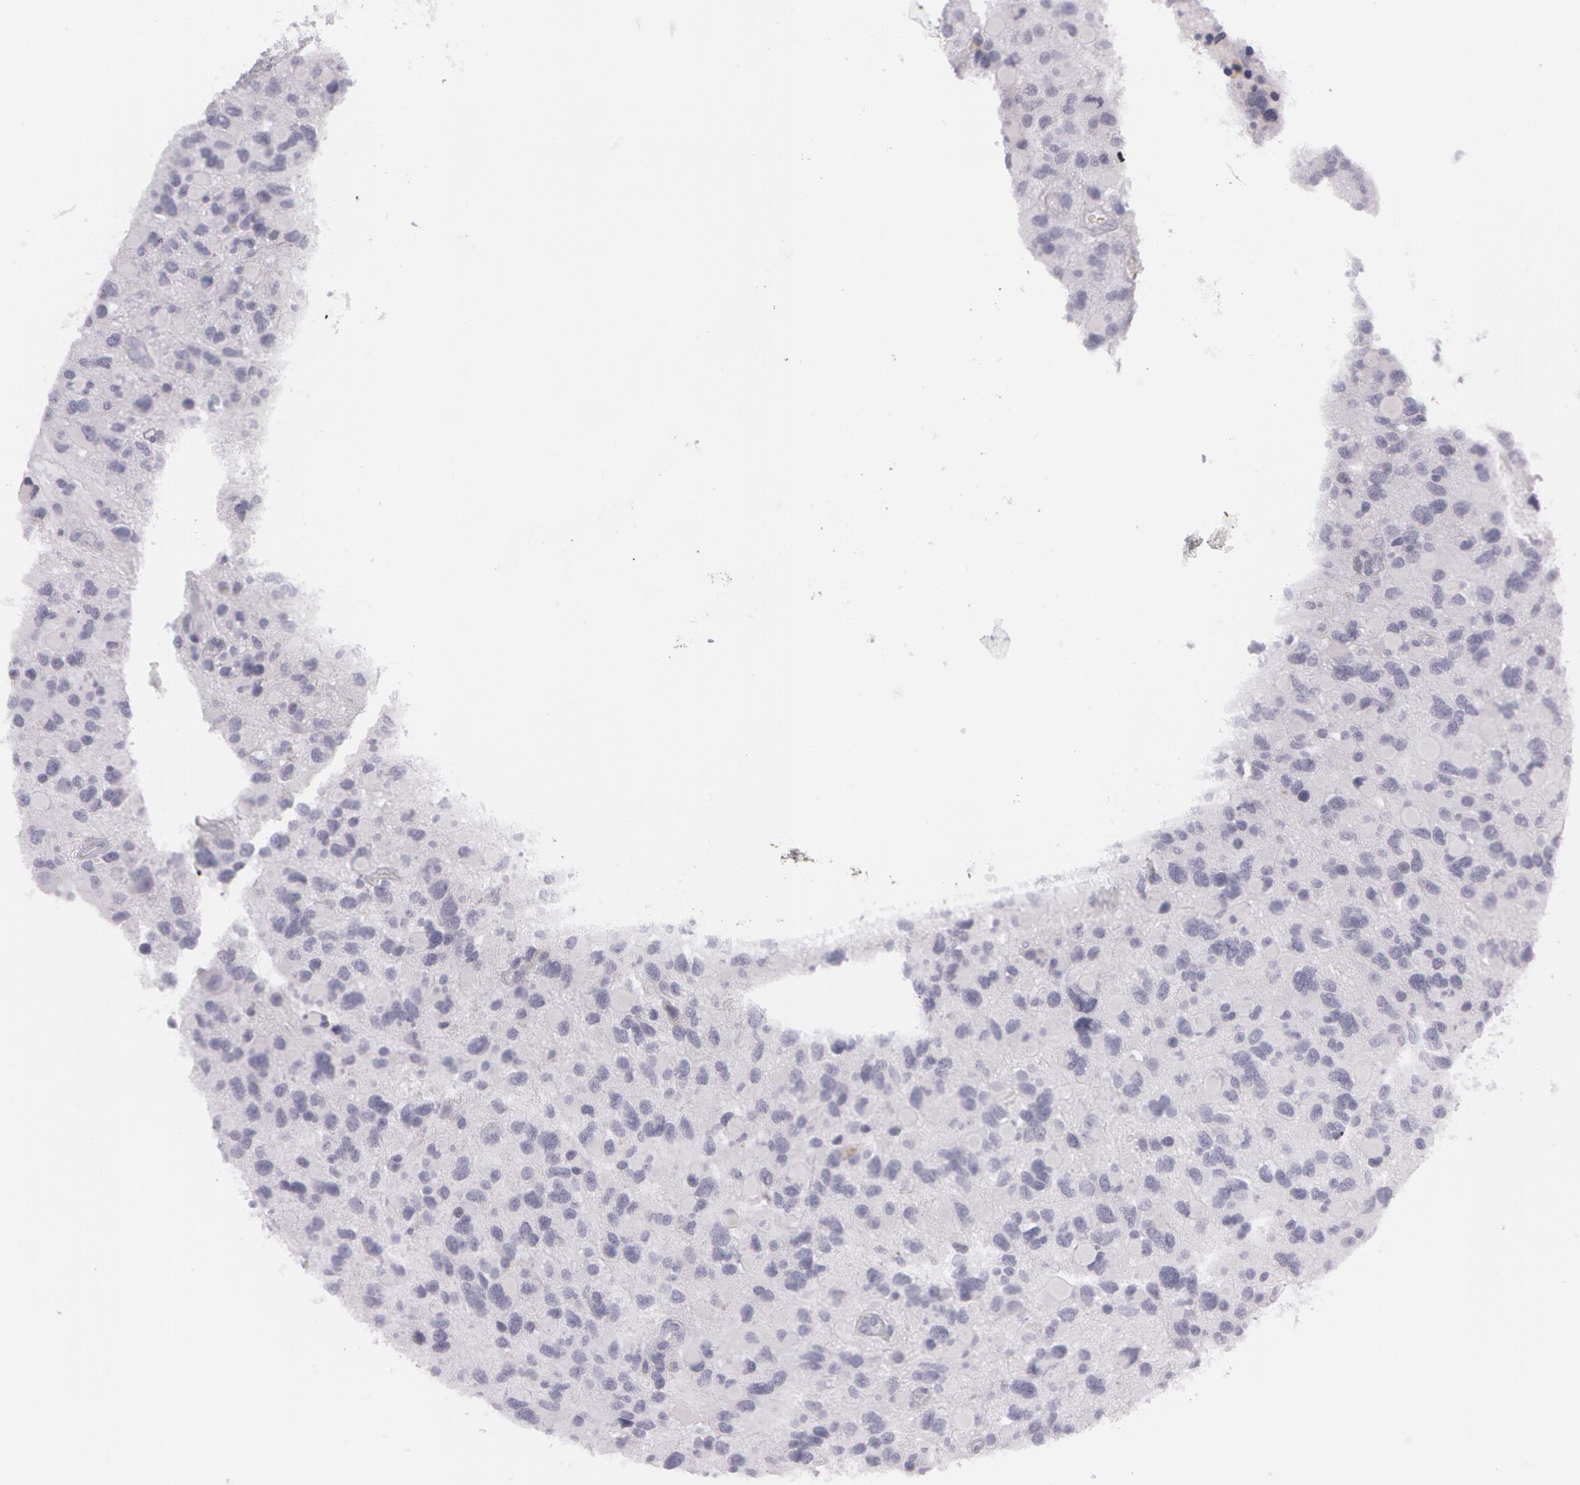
{"staining": {"intensity": "negative", "quantity": "none", "location": "none"}, "tissue": "glioma", "cell_type": "Tumor cells", "image_type": "cancer", "snomed": [{"axis": "morphology", "description": "Glioma, malignant, High grade"}, {"axis": "topography", "description": "Brain"}], "caption": "Glioma was stained to show a protein in brown. There is no significant staining in tumor cells.", "gene": "IL1RN", "patient": {"sex": "female", "age": 37}}